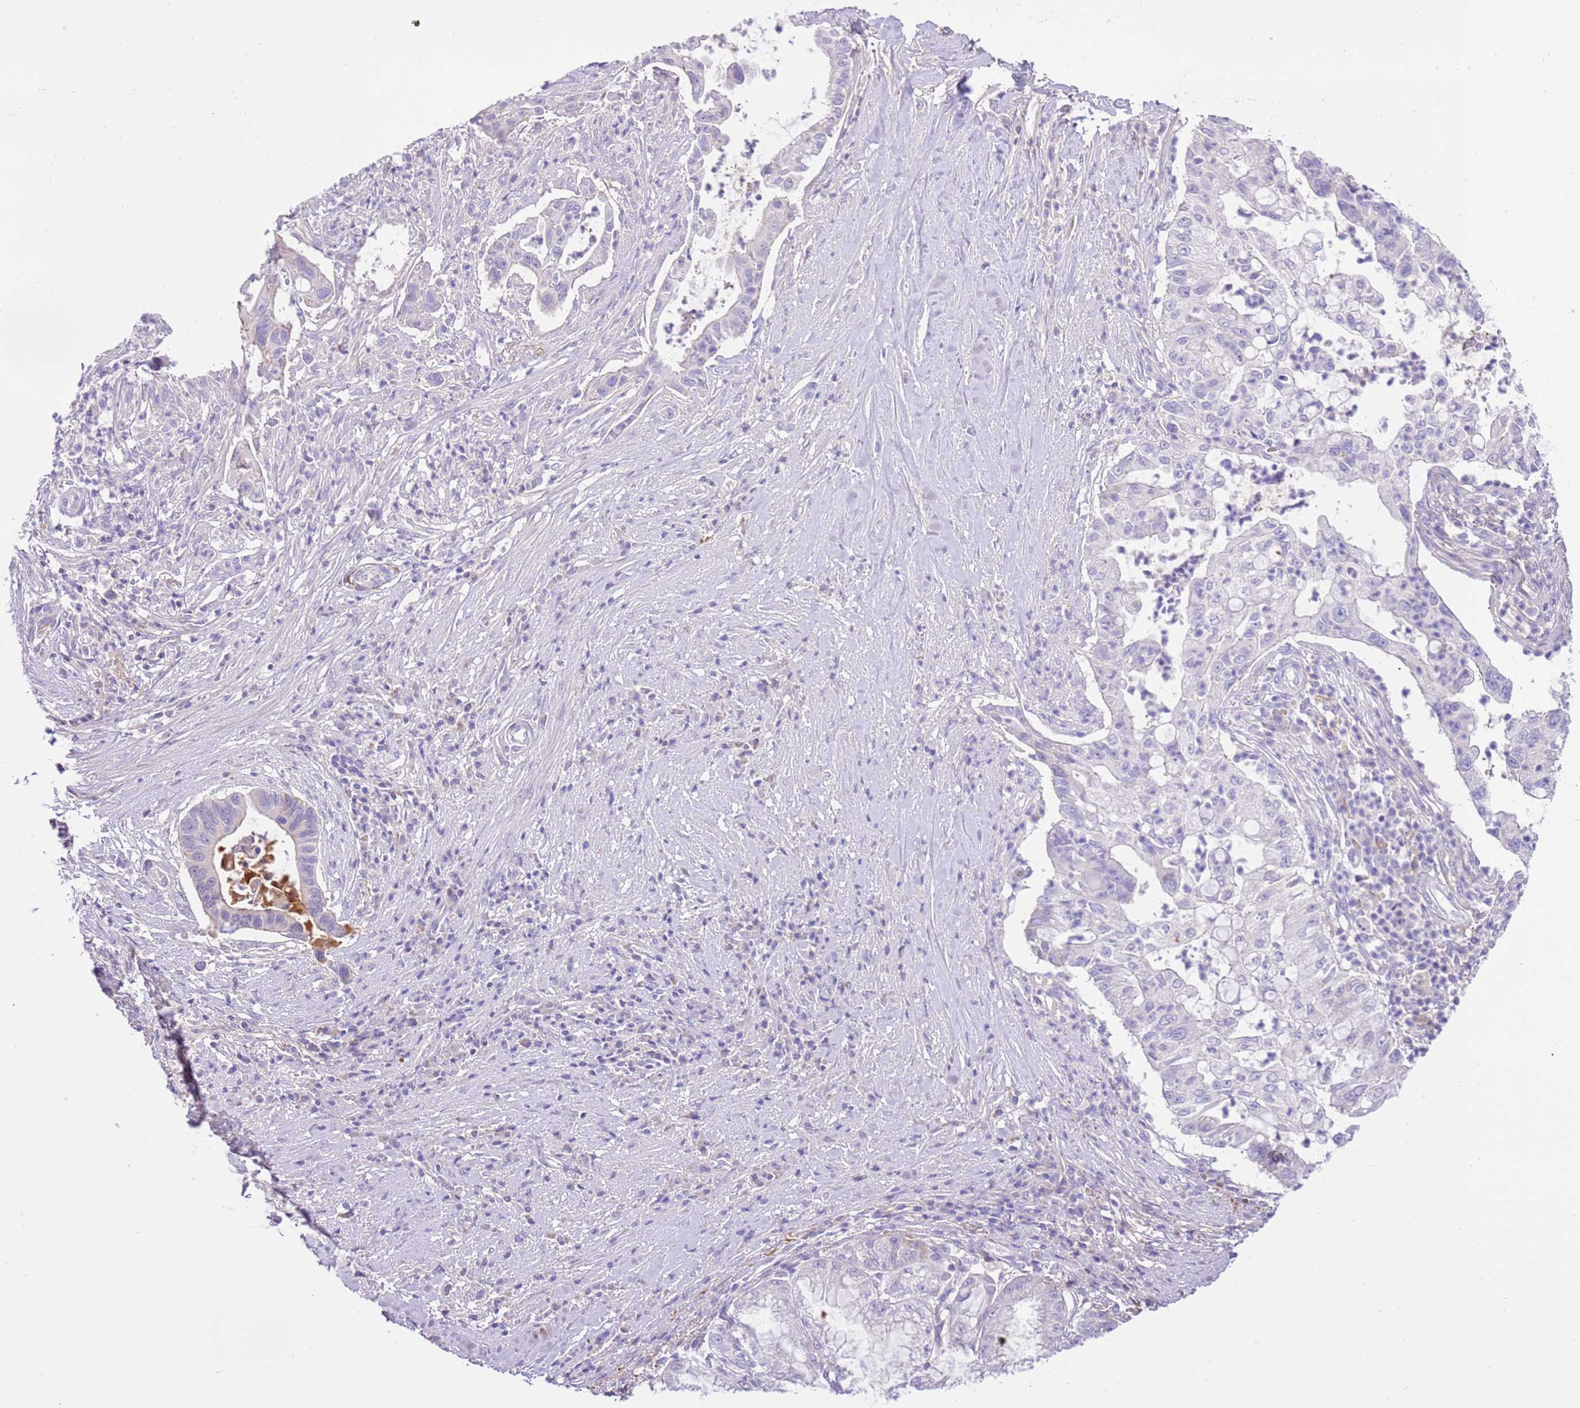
{"staining": {"intensity": "negative", "quantity": "none", "location": "none"}, "tissue": "pancreatic cancer", "cell_type": "Tumor cells", "image_type": "cancer", "snomed": [{"axis": "morphology", "description": "Adenocarcinoma, NOS"}, {"axis": "topography", "description": "Pancreas"}], "caption": "Pancreatic cancer (adenocarcinoma) stained for a protein using immunohistochemistry (IHC) displays no staining tumor cells.", "gene": "C8G", "patient": {"sex": "male", "age": 73}}